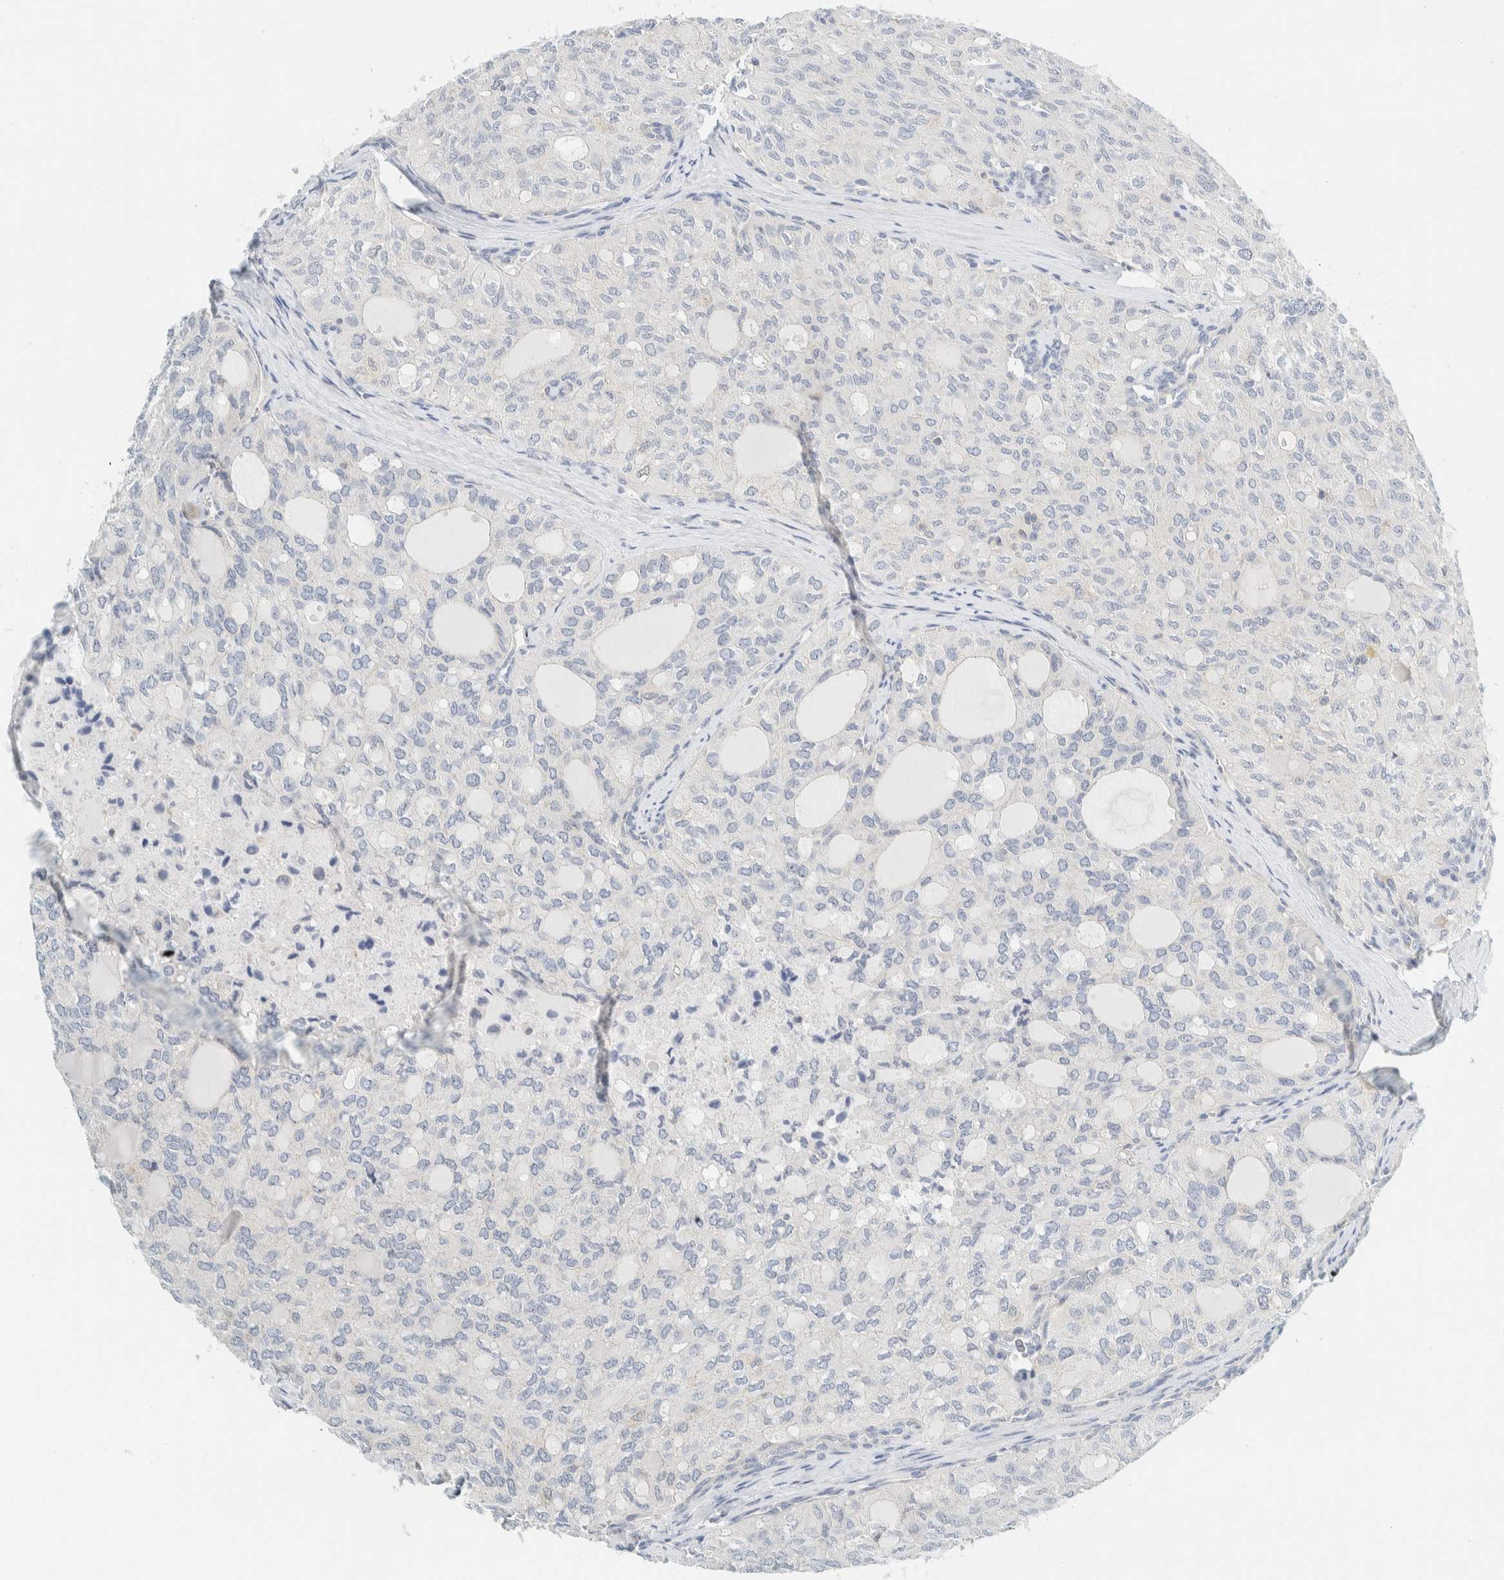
{"staining": {"intensity": "negative", "quantity": "none", "location": "none"}, "tissue": "thyroid cancer", "cell_type": "Tumor cells", "image_type": "cancer", "snomed": [{"axis": "morphology", "description": "Follicular adenoma carcinoma, NOS"}, {"axis": "topography", "description": "Thyroid gland"}], "caption": "DAB immunohistochemical staining of thyroid cancer displays no significant expression in tumor cells.", "gene": "NDE1", "patient": {"sex": "male", "age": 75}}